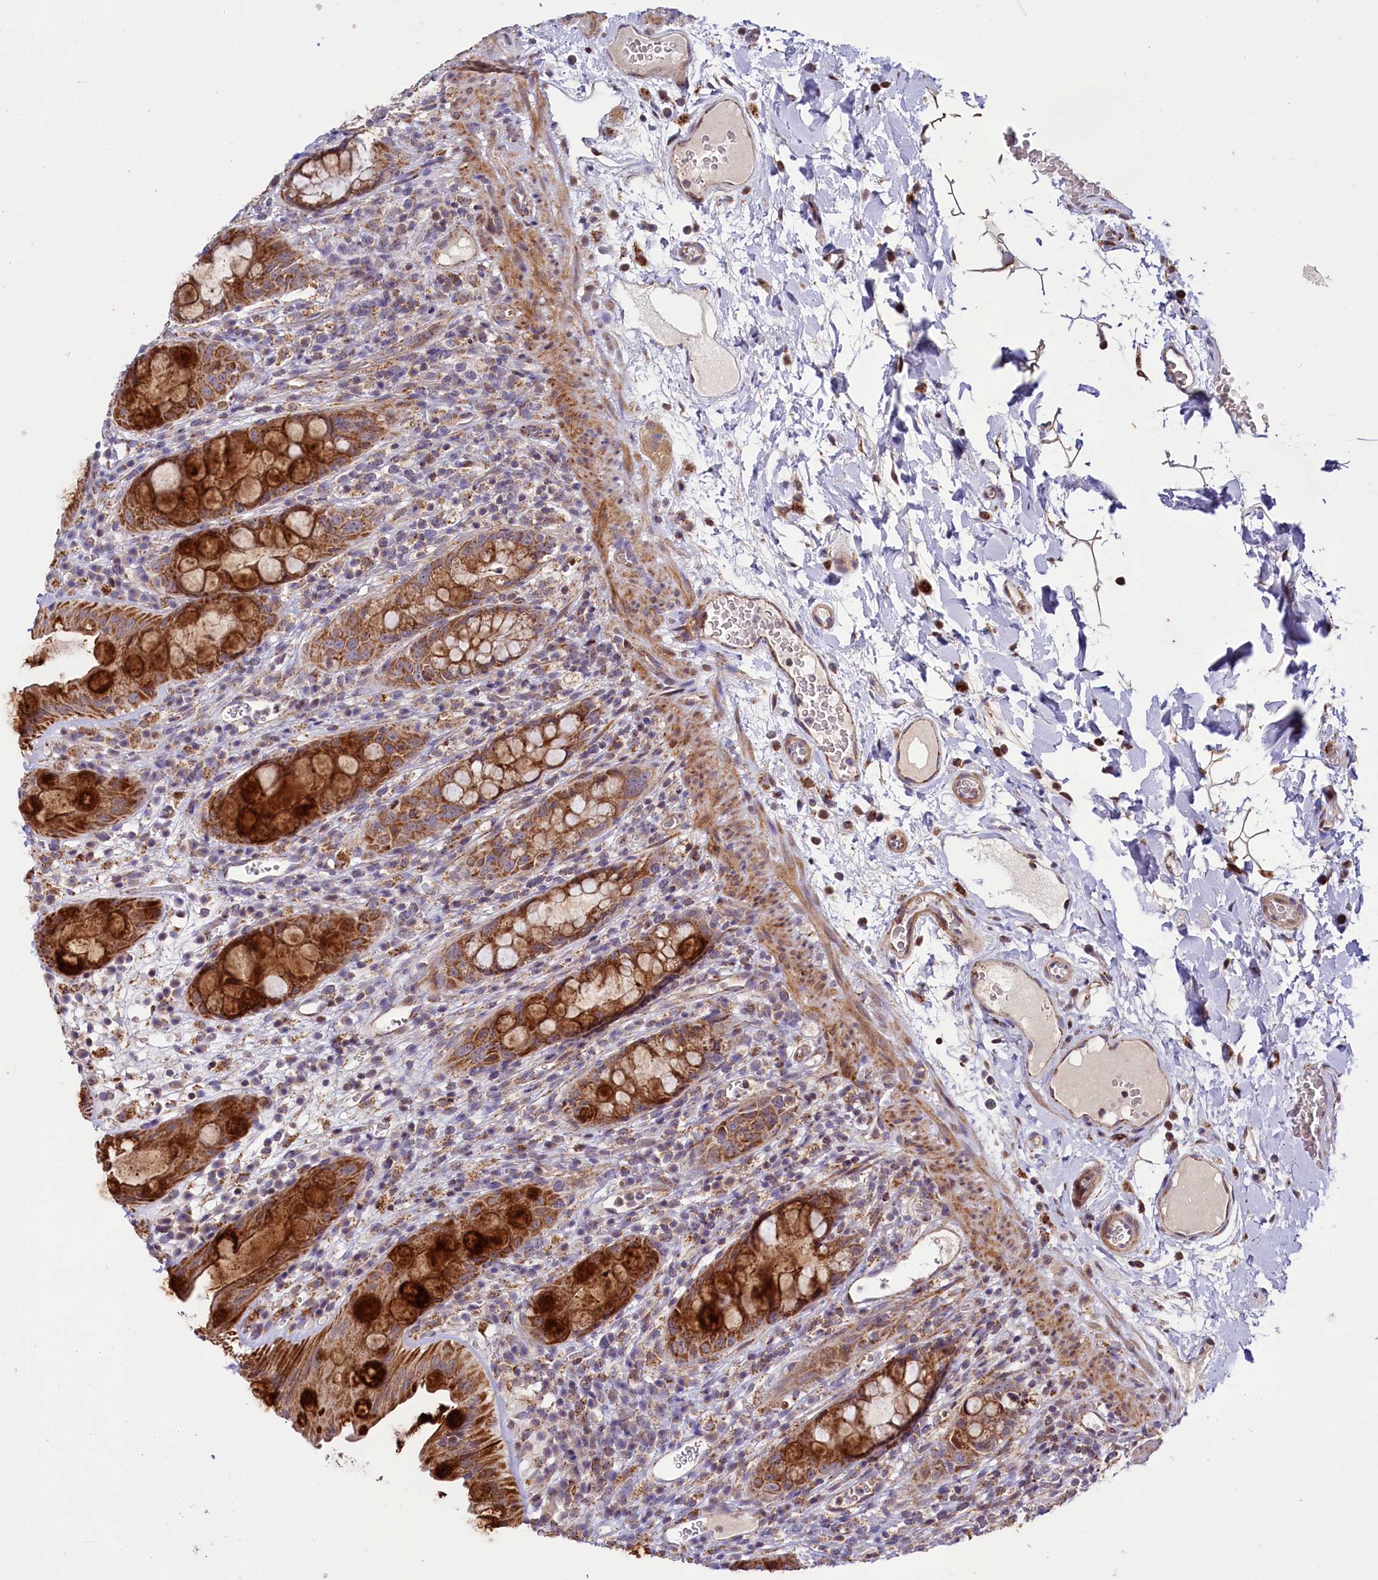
{"staining": {"intensity": "strong", "quantity": ">75%", "location": "cytoplasmic/membranous"}, "tissue": "rectum", "cell_type": "Glandular cells", "image_type": "normal", "snomed": [{"axis": "morphology", "description": "Normal tissue, NOS"}, {"axis": "topography", "description": "Rectum"}], "caption": "Approximately >75% of glandular cells in unremarkable human rectum reveal strong cytoplasmic/membranous protein expression as visualized by brown immunohistochemical staining.", "gene": "DYNC2H1", "patient": {"sex": "female", "age": 57}}